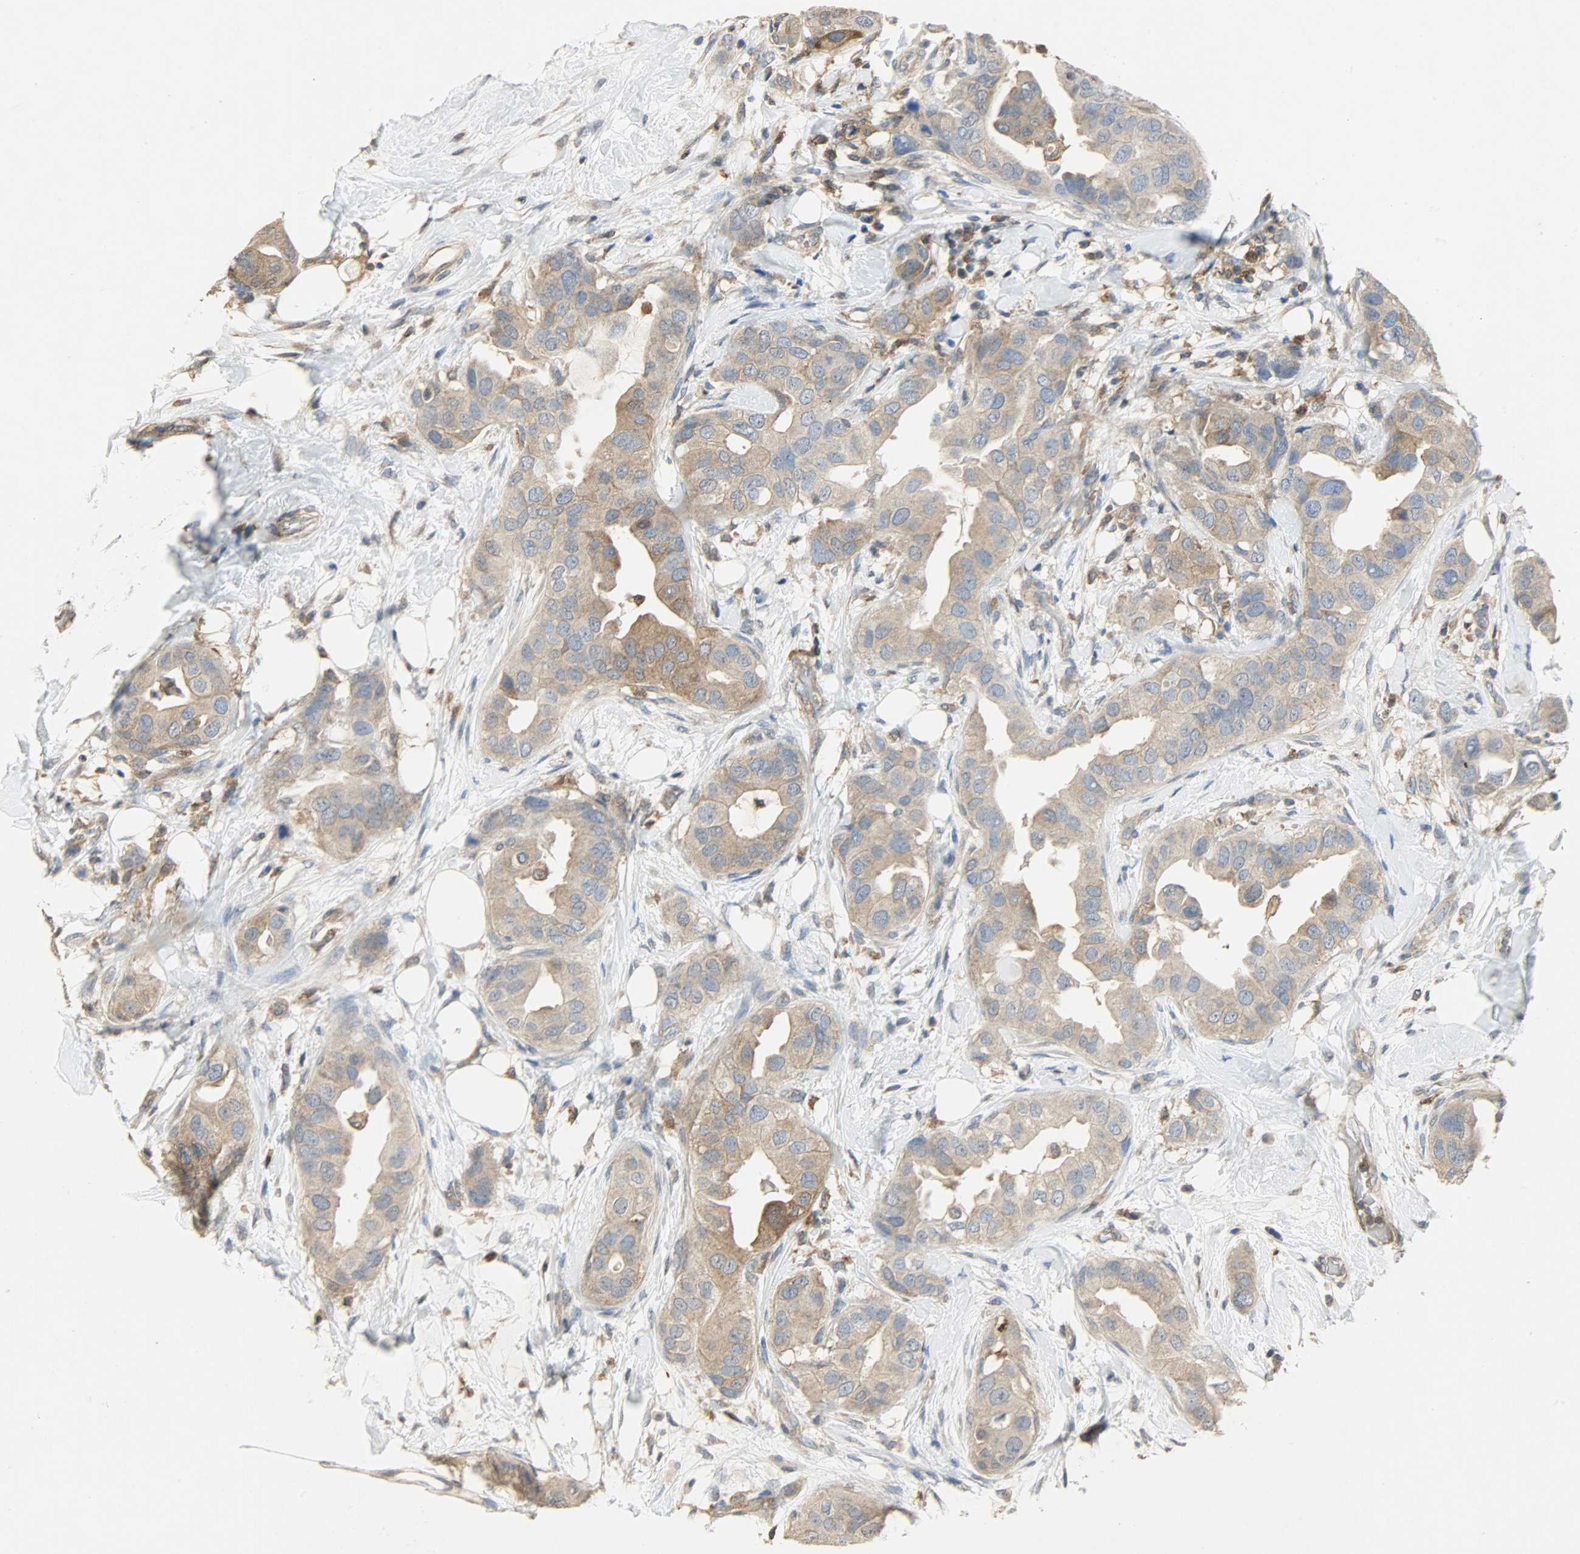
{"staining": {"intensity": "moderate", "quantity": ">75%", "location": "cytoplasmic/membranous"}, "tissue": "breast cancer", "cell_type": "Tumor cells", "image_type": "cancer", "snomed": [{"axis": "morphology", "description": "Duct carcinoma"}, {"axis": "topography", "description": "Breast"}], "caption": "Human intraductal carcinoma (breast) stained with a protein marker shows moderate staining in tumor cells.", "gene": "TRIM21", "patient": {"sex": "female", "age": 40}}